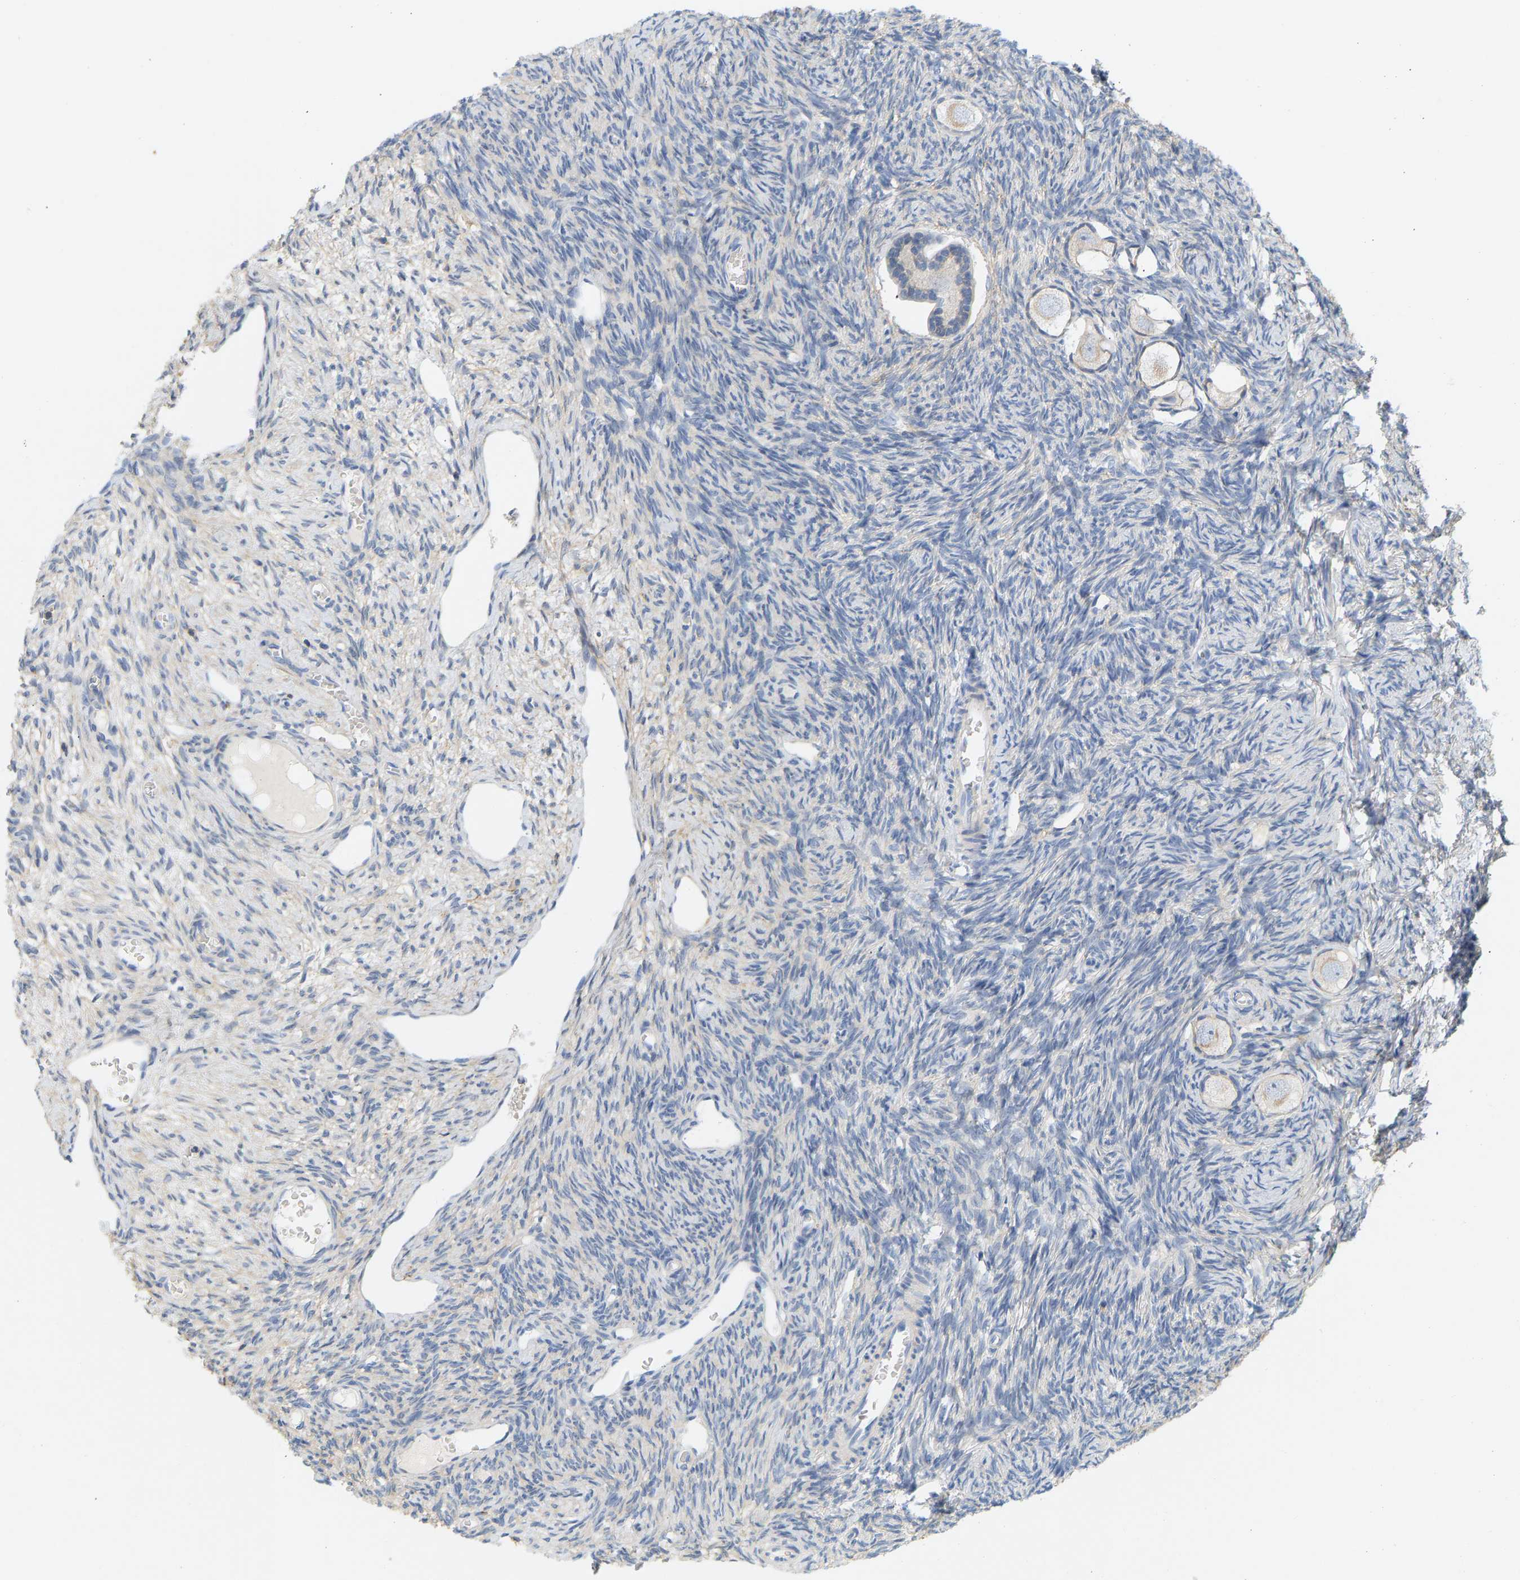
{"staining": {"intensity": "weak", "quantity": ">75%", "location": "cytoplasmic/membranous"}, "tissue": "ovary", "cell_type": "Follicle cells", "image_type": "normal", "snomed": [{"axis": "morphology", "description": "Normal tissue, NOS"}, {"axis": "topography", "description": "Ovary"}], "caption": "A brown stain labels weak cytoplasmic/membranous staining of a protein in follicle cells of normal human ovary.", "gene": "BVES", "patient": {"sex": "female", "age": 27}}